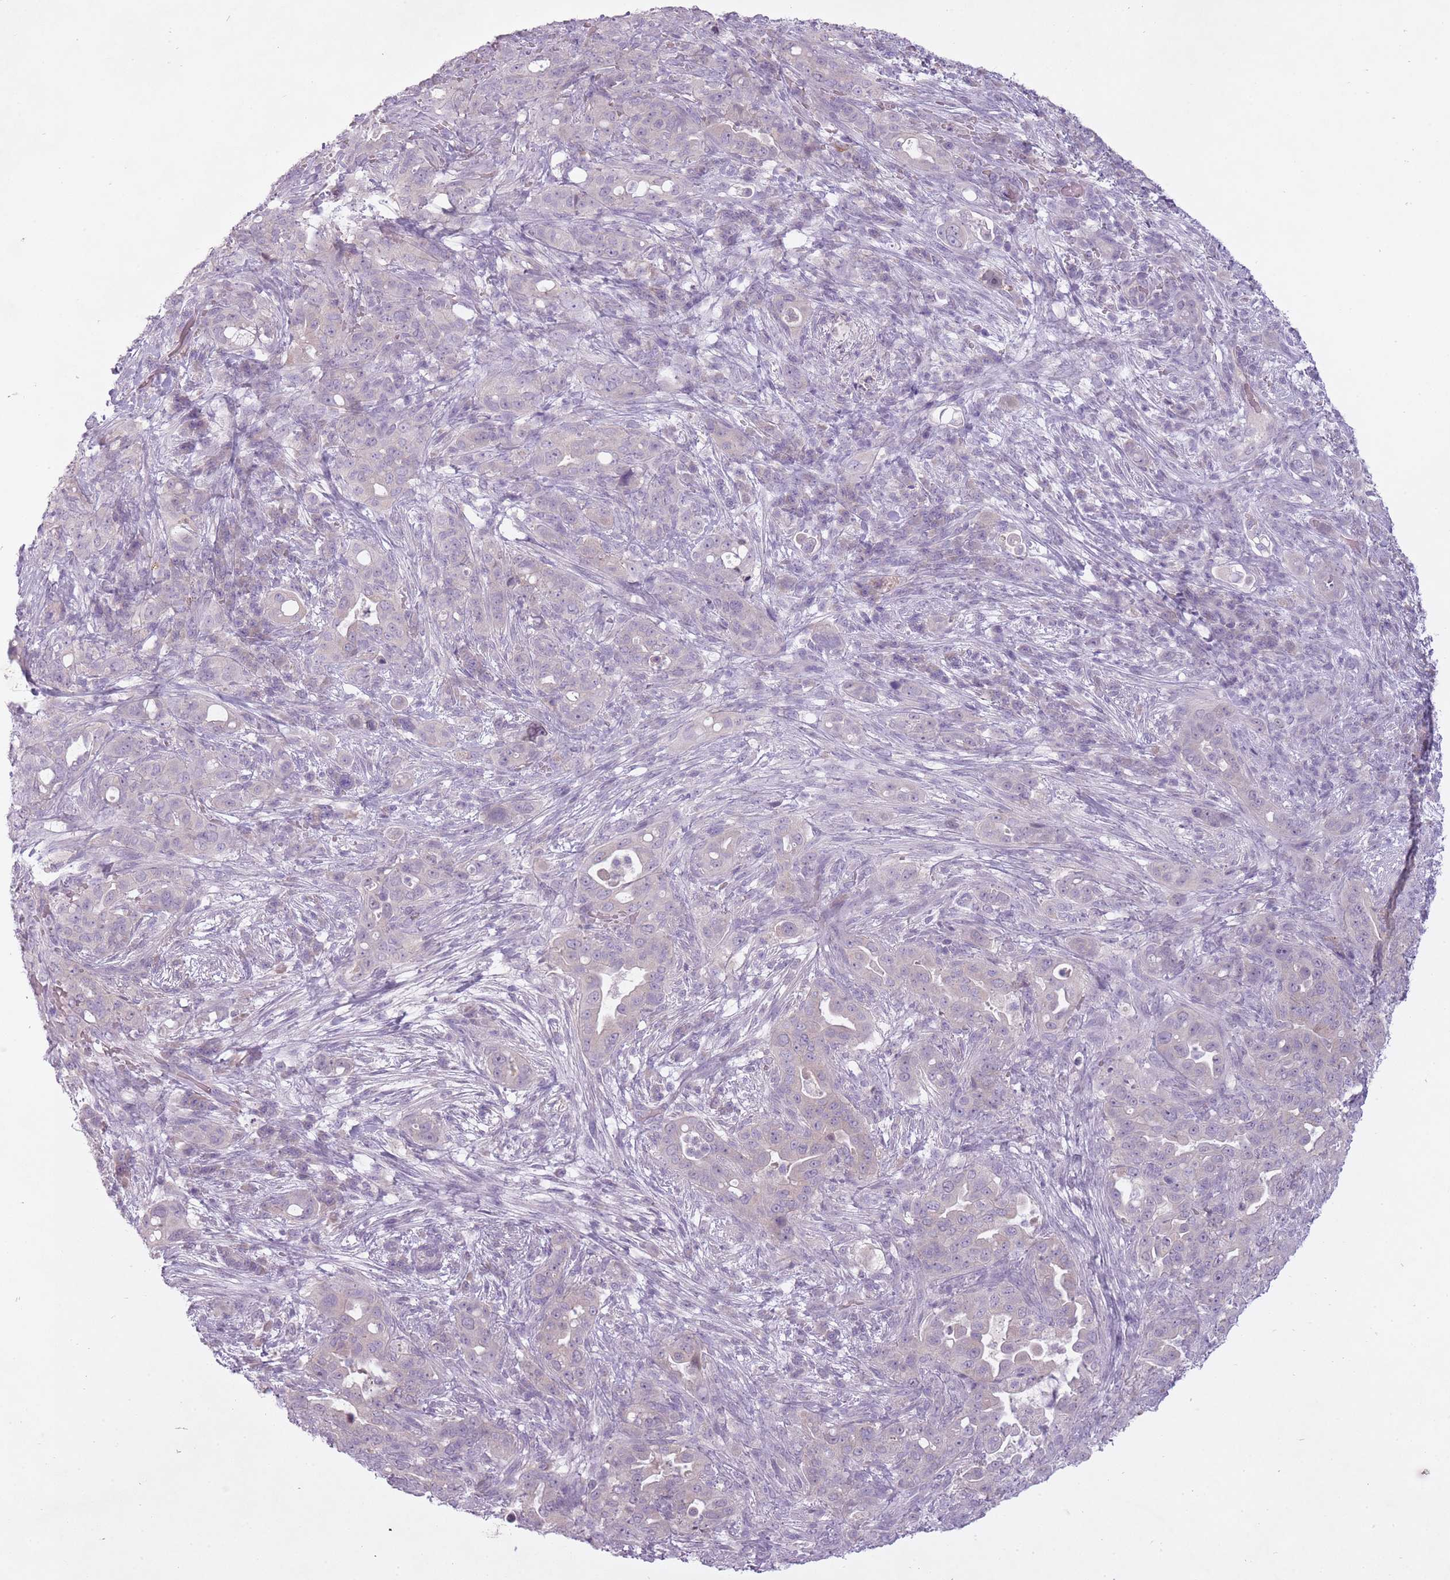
{"staining": {"intensity": "negative", "quantity": "none", "location": "none"}, "tissue": "pancreatic cancer", "cell_type": "Tumor cells", "image_type": "cancer", "snomed": [{"axis": "morphology", "description": "Normal tissue, NOS"}, {"axis": "morphology", "description": "Adenocarcinoma, NOS"}, {"axis": "topography", "description": "Lymph node"}, {"axis": "topography", "description": "Pancreas"}], "caption": "IHC micrograph of neoplastic tissue: human pancreatic adenocarcinoma stained with DAB (3,3'-diaminobenzidine) displays no significant protein positivity in tumor cells.", "gene": "FAM43B", "patient": {"sex": "female", "age": 67}}